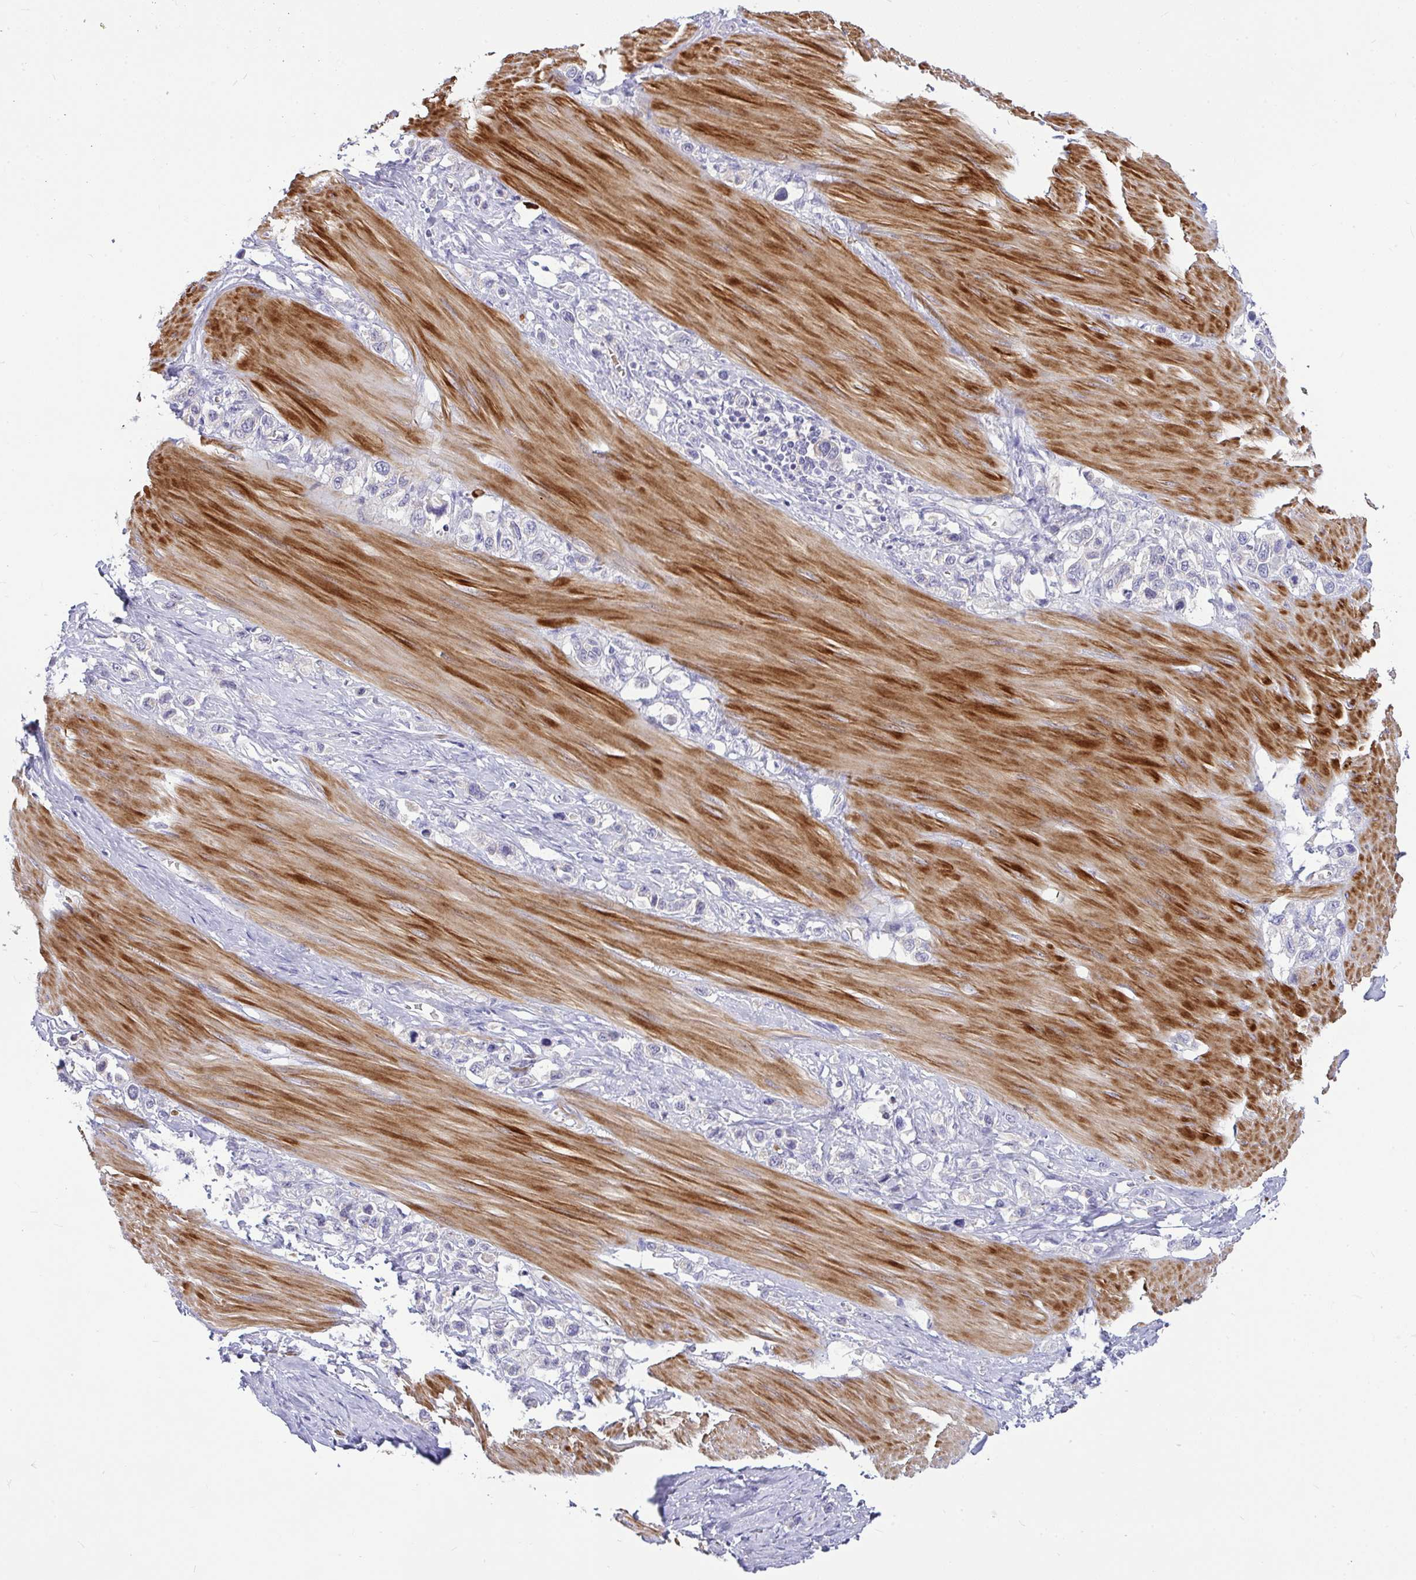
{"staining": {"intensity": "negative", "quantity": "none", "location": "none"}, "tissue": "stomach cancer", "cell_type": "Tumor cells", "image_type": "cancer", "snomed": [{"axis": "morphology", "description": "Adenocarcinoma, NOS"}, {"axis": "topography", "description": "Stomach"}], "caption": "Photomicrograph shows no protein staining in tumor cells of stomach adenocarcinoma tissue. (DAB IHC visualized using brightfield microscopy, high magnification).", "gene": "MOCS1", "patient": {"sex": "female", "age": 65}}